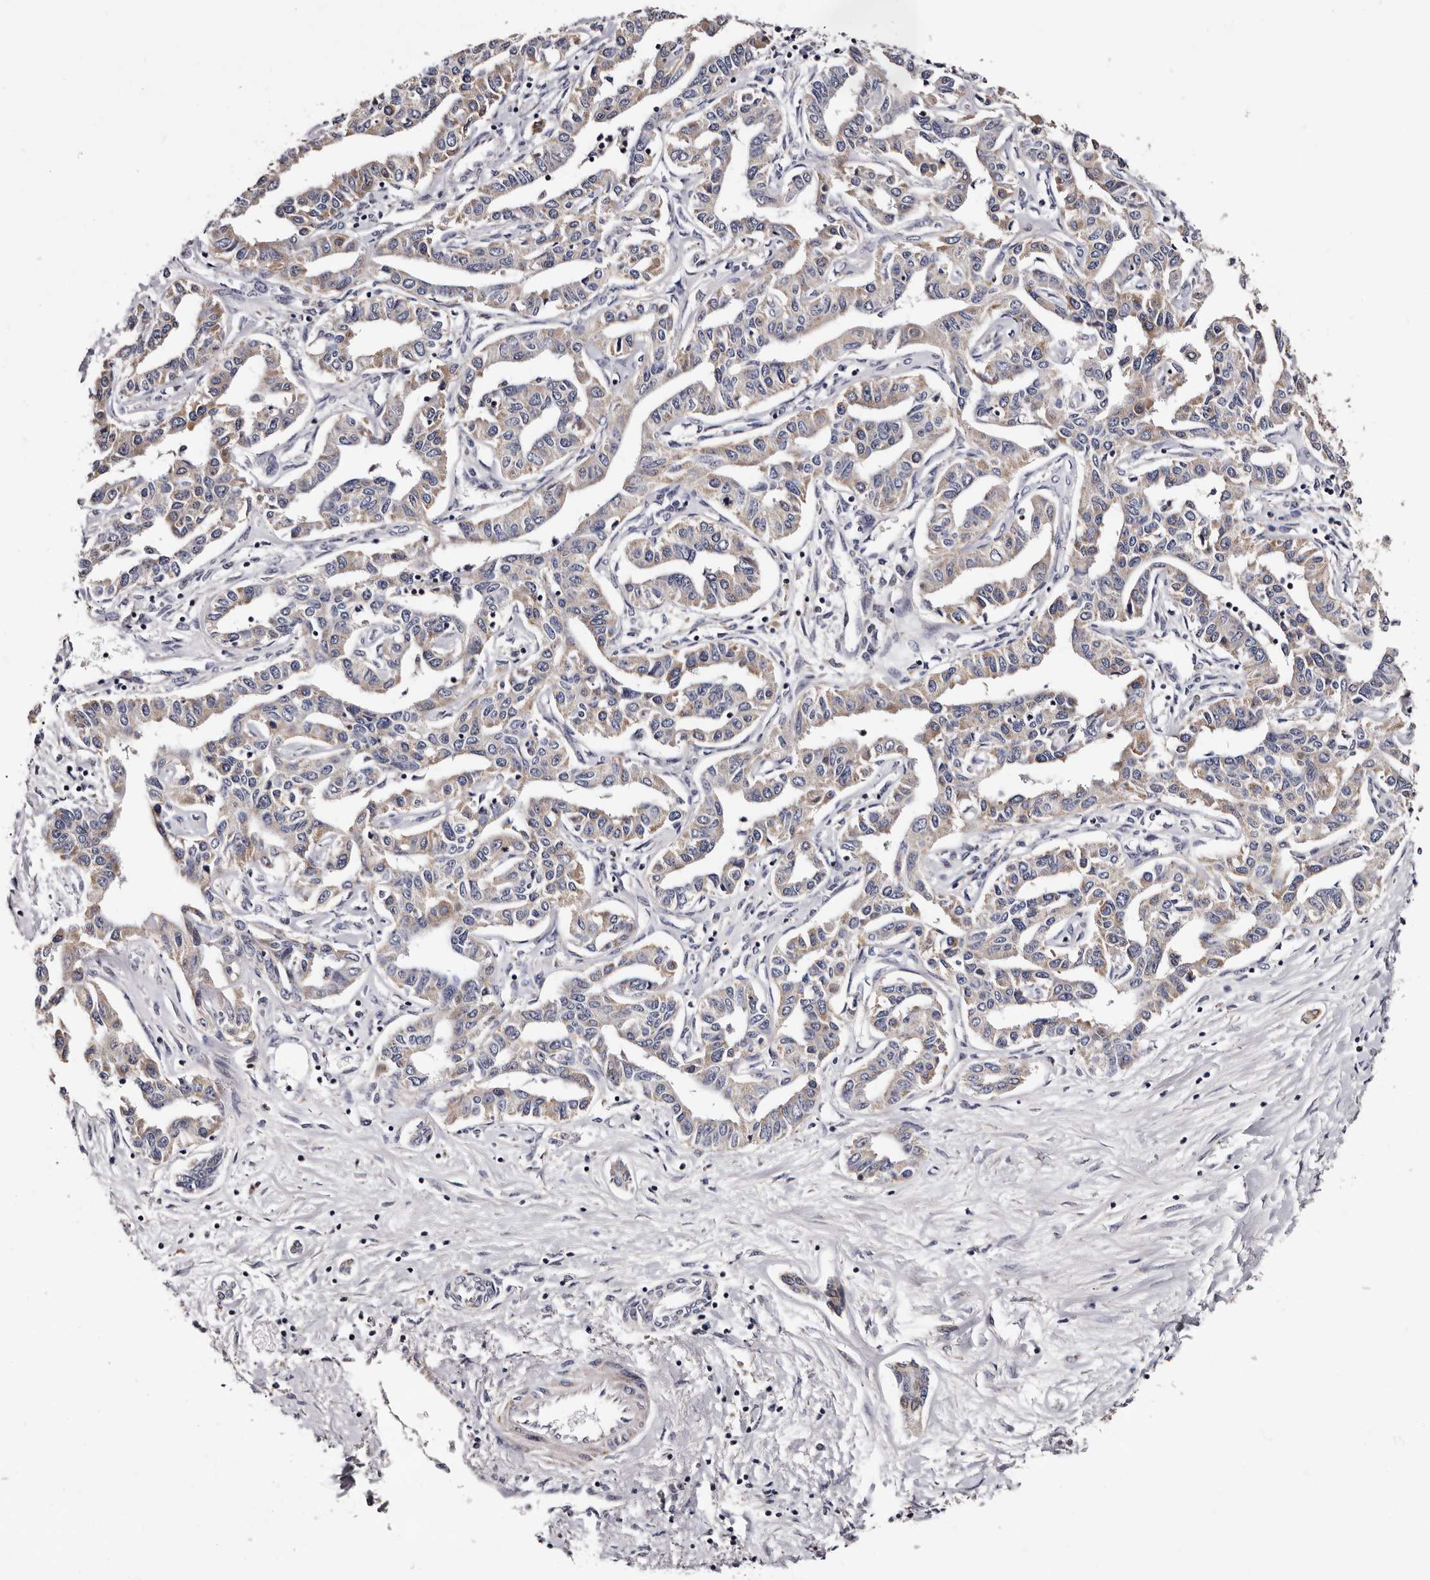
{"staining": {"intensity": "weak", "quantity": "25%-75%", "location": "cytoplasmic/membranous"}, "tissue": "liver cancer", "cell_type": "Tumor cells", "image_type": "cancer", "snomed": [{"axis": "morphology", "description": "Cholangiocarcinoma"}, {"axis": "topography", "description": "Liver"}], "caption": "Weak cytoplasmic/membranous staining is seen in approximately 25%-75% of tumor cells in liver cancer.", "gene": "TAF4B", "patient": {"sex": "male", "age": 59}}